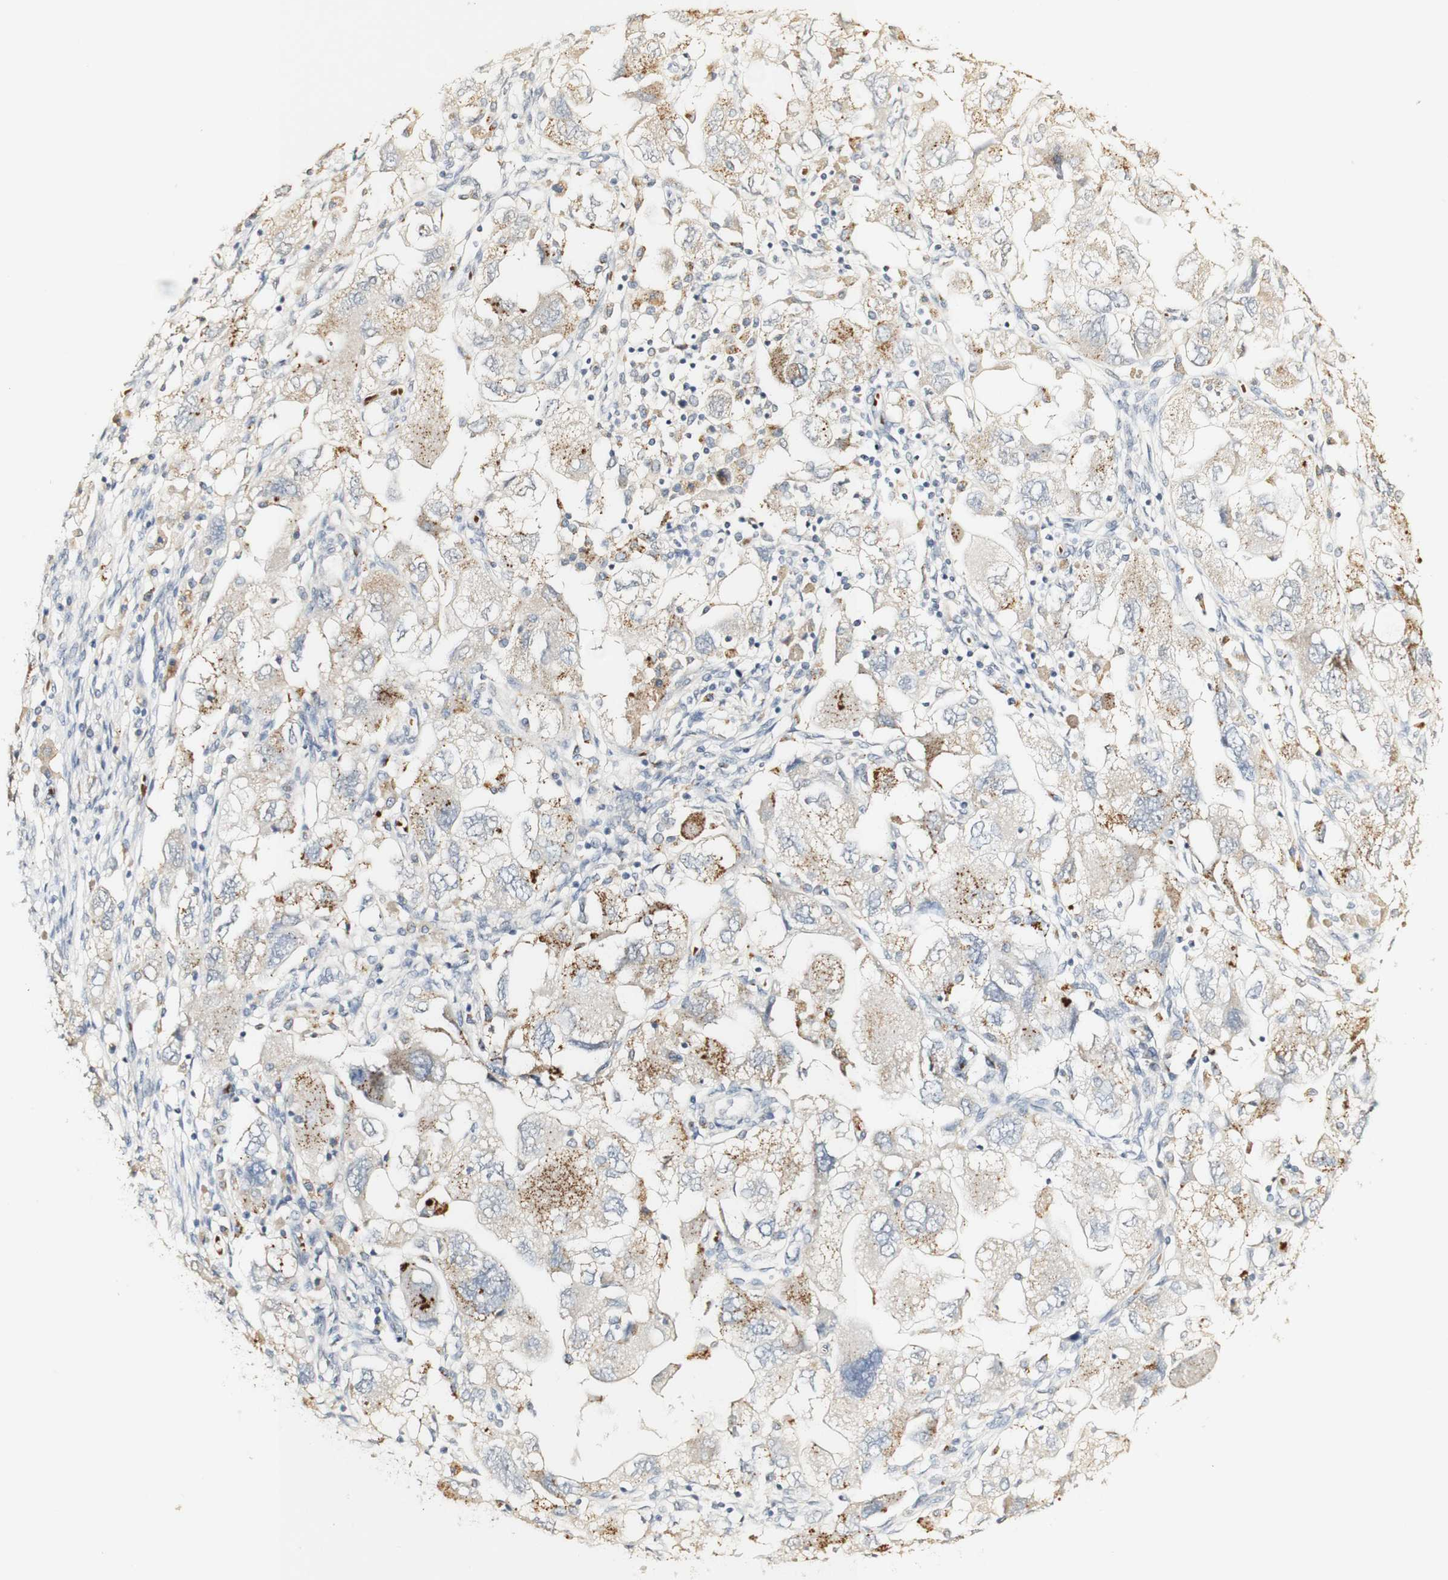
{"staining": {"intensity": "moderate", "quantity": "<25%", "location": "cytoplasmic/membranous"}, "tissue": "ovarian cancer", "cell_type": "Tumor cells", "image_type": "cancer", "snomed": [{"axis": "morphology", "description": "Carcinoma, NOS"}, {"axis": "morphology", "description": "Cystadenocarcinoma, serous, NOS"}, {"axis": "topography", "description": "Ovary"}], "caption": "A brown stain shows moderate cytoplasmic/membranous expression of a protein in human ovarian cancer tumor cells.", "gene": "SYT7", "patient": {"sex": "female", "age": 69}}